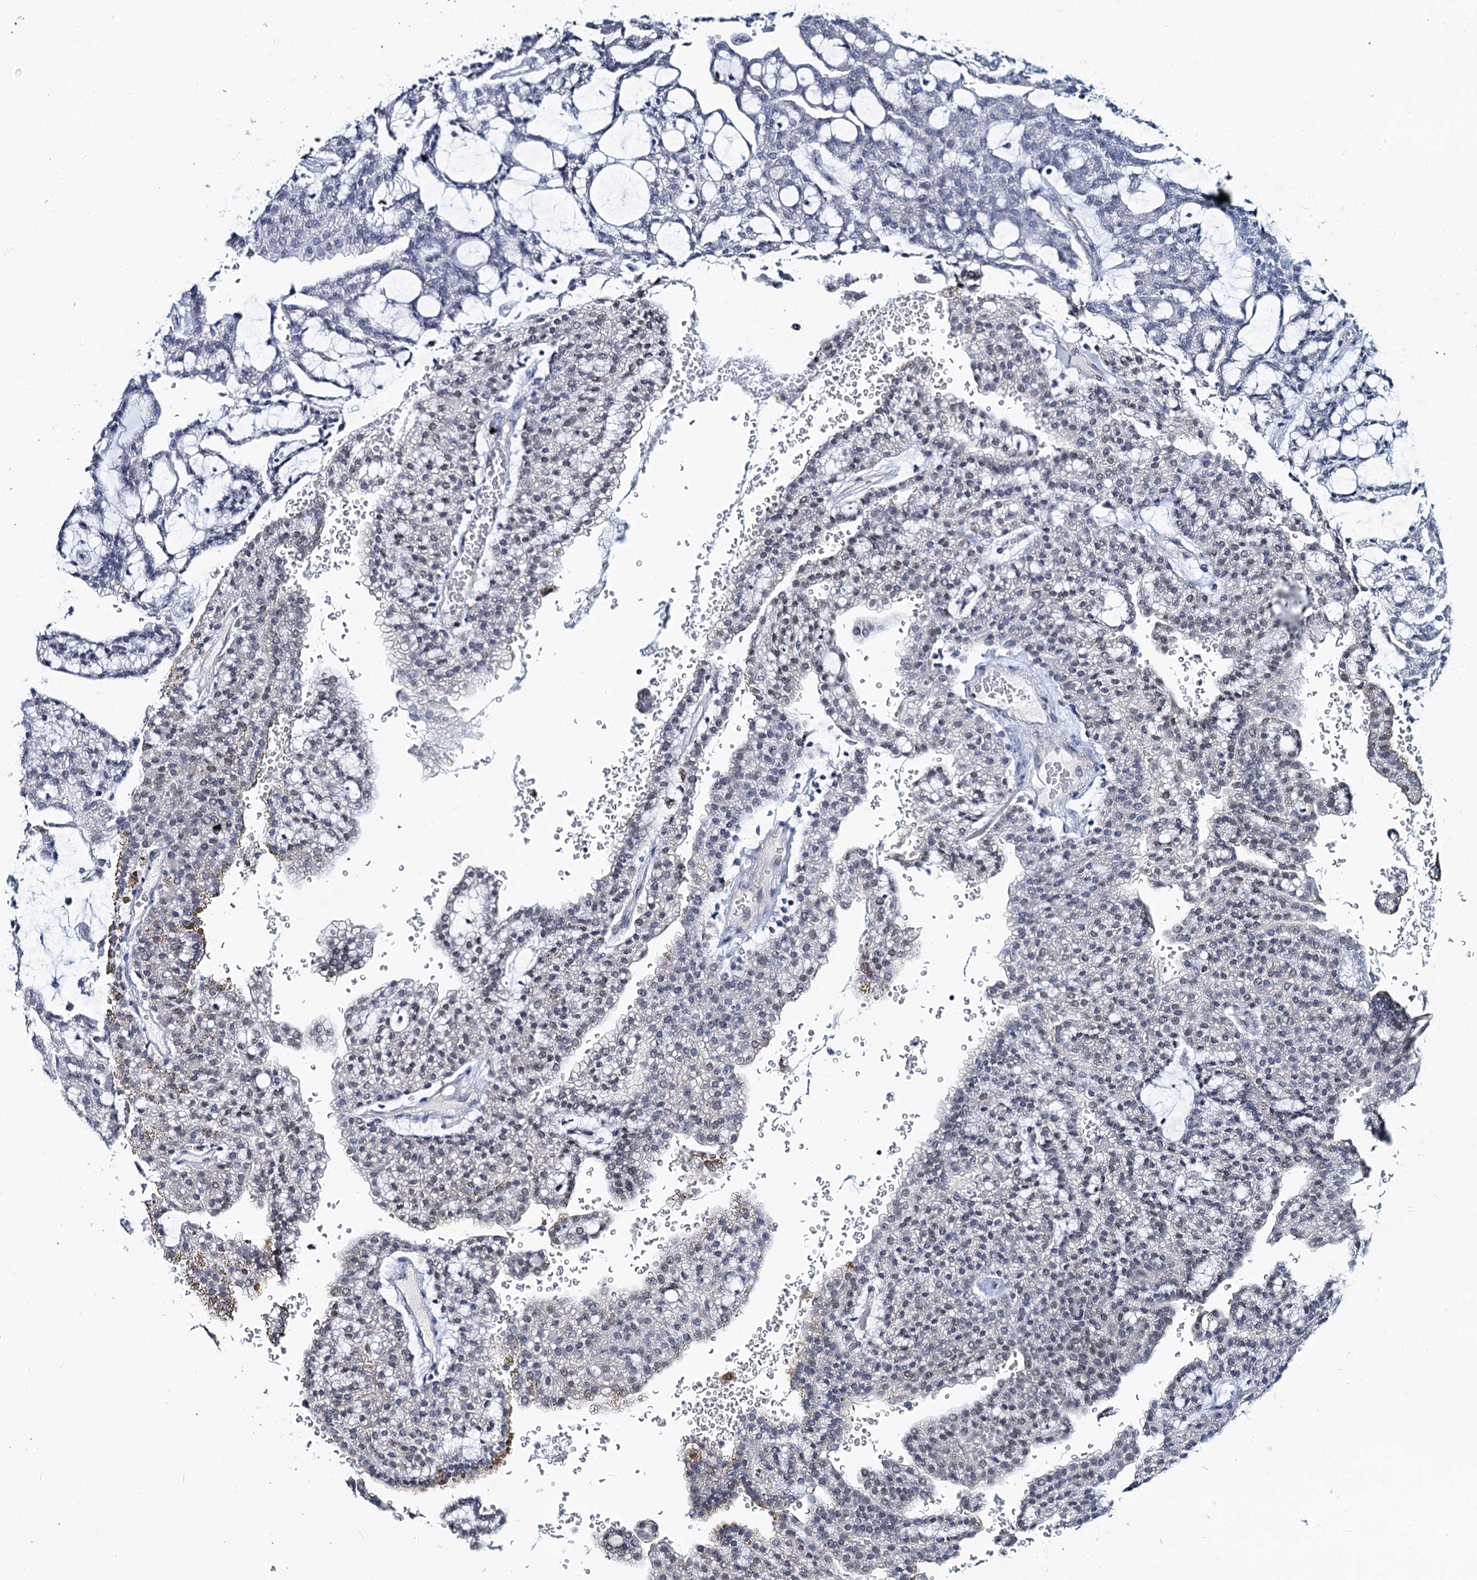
{"staining": {"intensity": "negative", "quantity": "none", "location": "none"}, "tissue": "renal cancer", "cell_type": "Tumor cells", "image_type": "cancer", "snomed": [{"axis": "morphology", "description": "Adenocarcinoma, NOS"}, {"axis": "topography", "description": "Kidney"}], "caption": "Human renal cancer stained for a protein using immunohistochemistry shows no positivity in tumor cells.", "gene": "TOX3", "patient": {"sex": "male", "age": 63}}